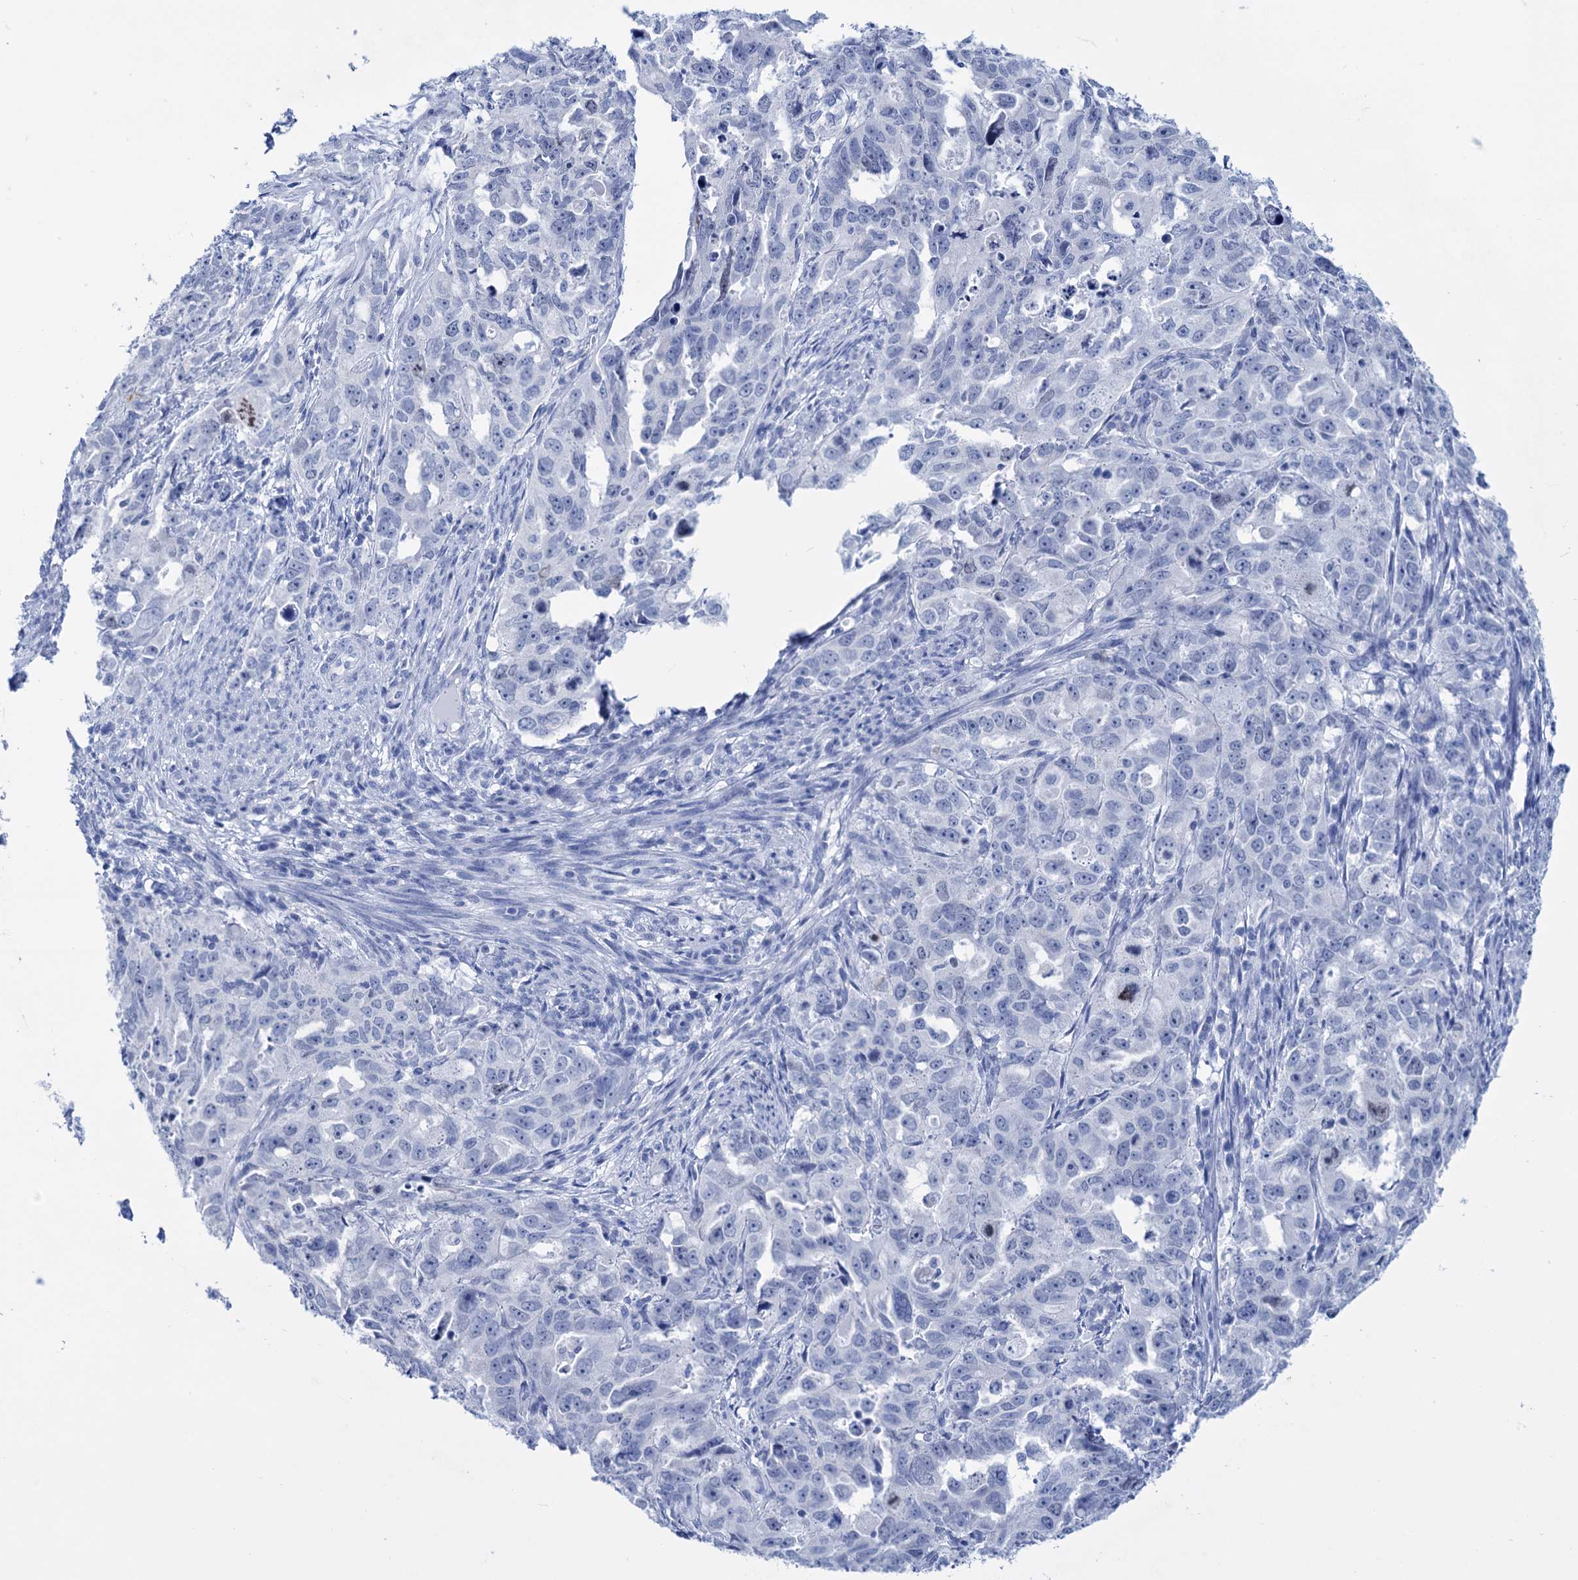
{"staining": {"intensity": "negative", "quantity": "none", "location": "none"}, "tissue": "endometrial cancer", "cell_type": "Tumor cells", "image_type": "cancer", "snomed": [{"axis": "morphology", "description": "Adenocarcinoma, NOS"}, {"axis": "topography", "description": "Endometrium"}], "caption": "Immunohistochemistry (IHC) of human adenocarcinoma (endometrial) demonstrates no staining in tumor cells. The staining was performed using DAB (3,3'-diaminobenzidine) to visualize the protein expression in brown, while the nuclei were stained in blue with hematoxylin (Magnification: 20x).", "gene": "FBXW12", "patient": {"sex": "female", "age": 65}}